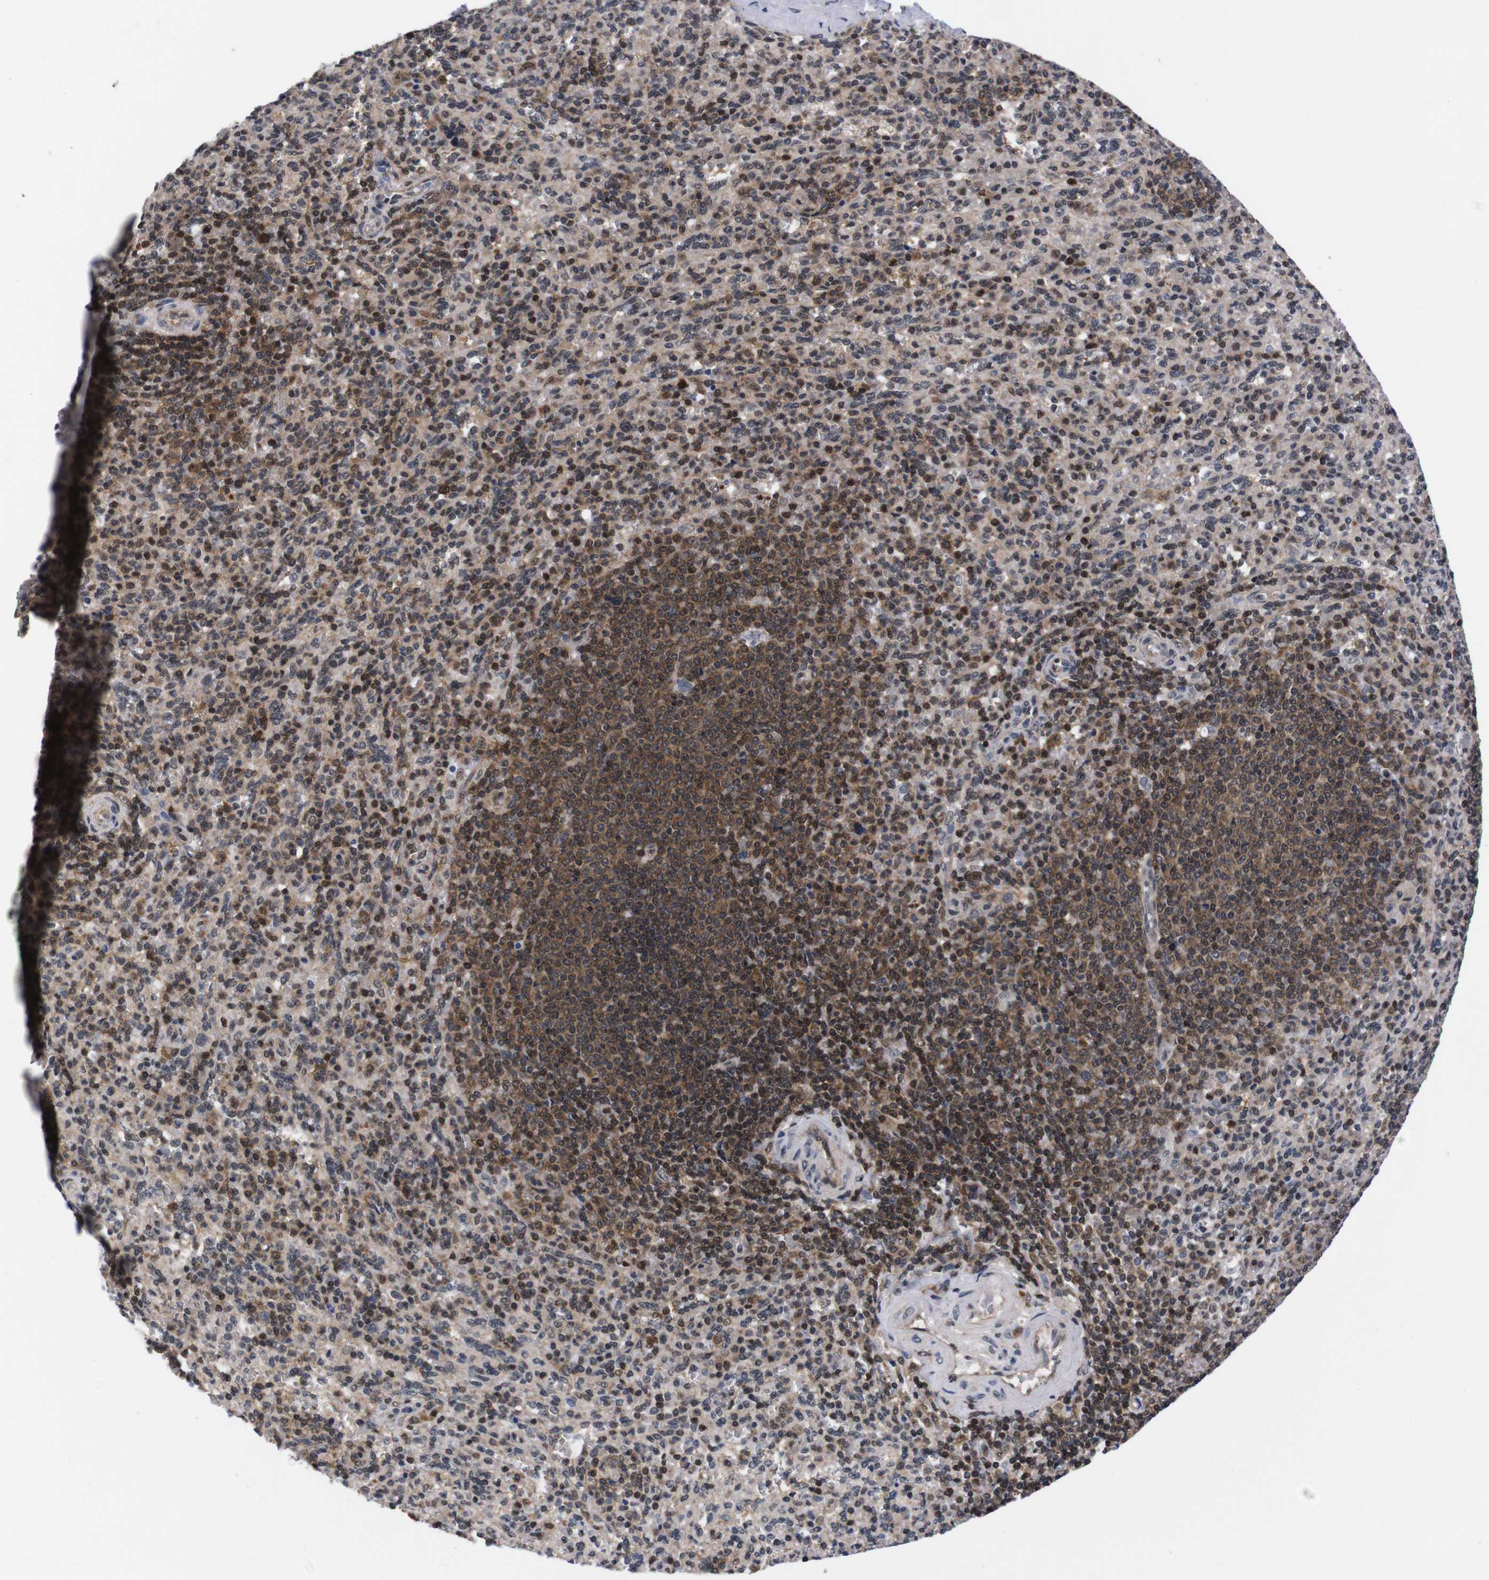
{"staining": {"intensity": "moderate", "quantity": "25%-75%", "location": "nuclear"}, "tissue": "spleen", "cell_type": "Cells in red pulp", "image_type": "normal", "snomed": [{"axis": "morphology", "description": "Normal tissue, NOS"}, {"axis": "topography", "description": "Spleen"}], "caption": "The photomicrograph displays staining of unremarkable spleen, revealing moderate nuclear protein positivity (brown color) within cells in red pulp.", "gene": "UBQLN2", "patient": {"sex": "male", "age": 36}}